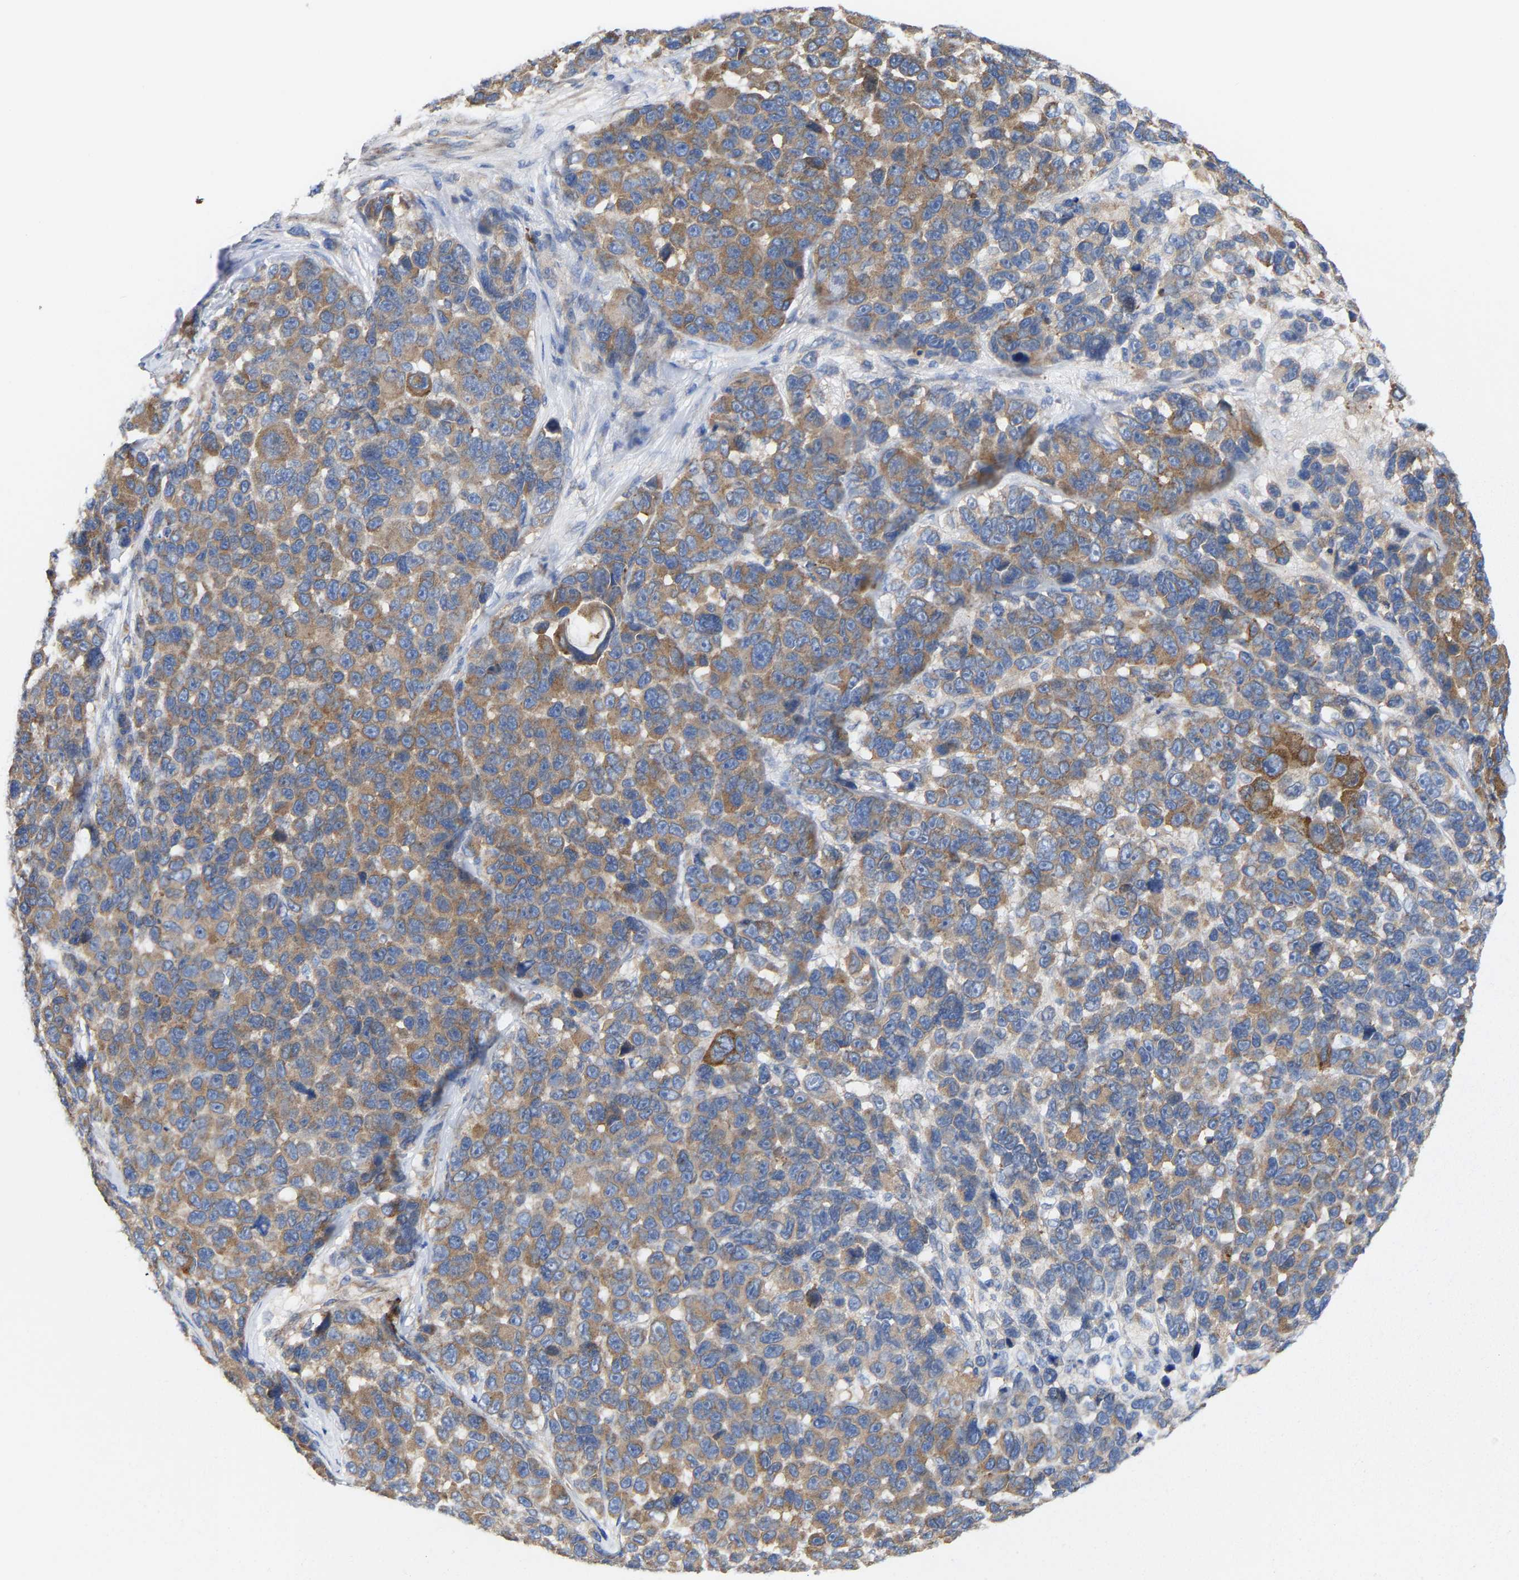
{"staining": {"intensity": "moderate", "quantity": ">75%", "location": "cytoplasmic/membranous"}, "tissue": "melanoma", "cell_type": "Tumor cells", "image_type": "cancer", "snomed": [{"axis": "morphology", "description": "Malignant melanoma, NOS"}, {"axis": "topography", "description": "Skin"}], "caption": "Melanoma stained for a protein (brown) shows moderate cytoplasmic/membranous positive staining in approximately >75% of tumor cells.", "gene": "PPP1R15A", "patient": {"sex": "male", "age": 53}}